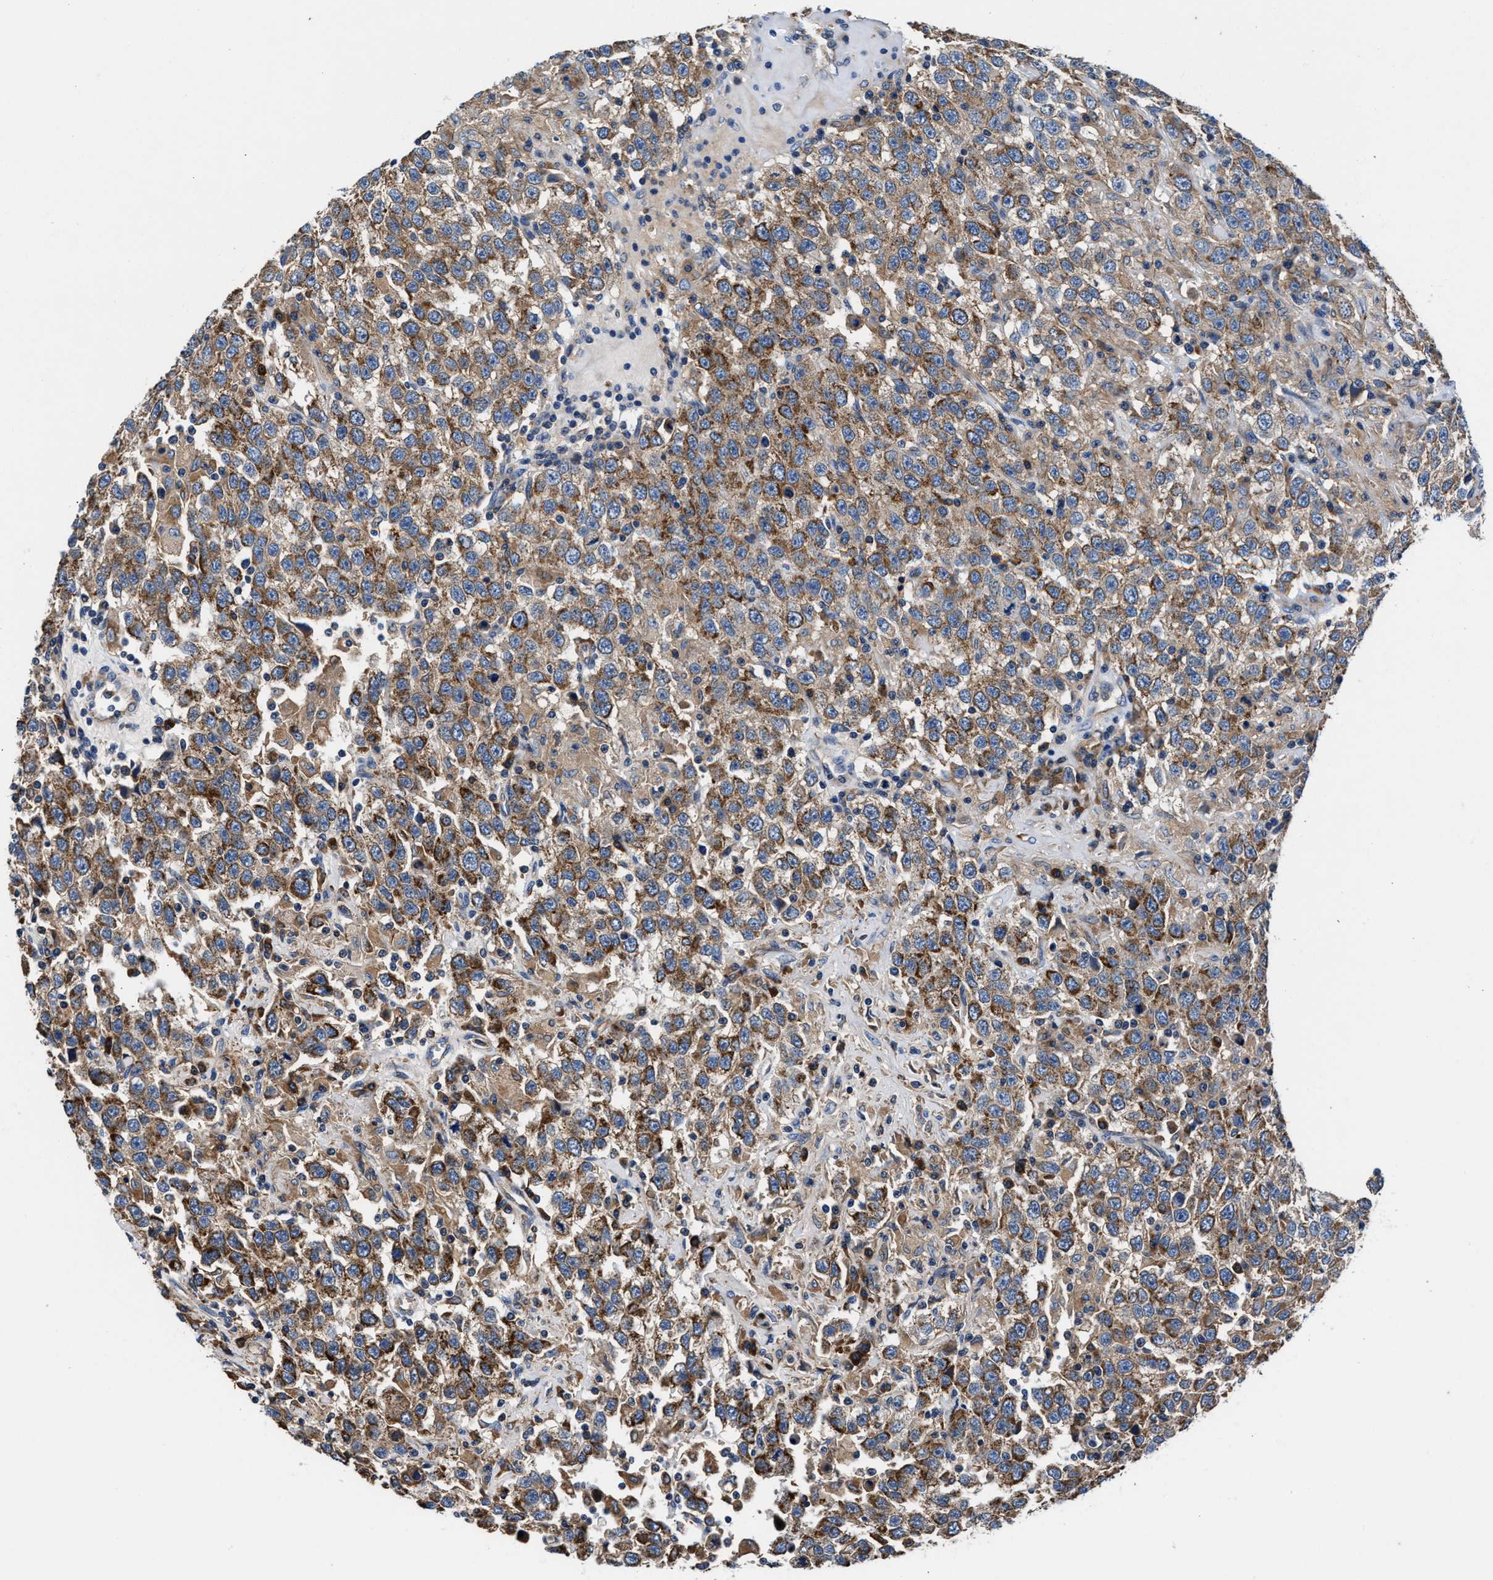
{"staining": {"intensity": "moderate", "quantity": ">75%", "location": "cytoplasmic/membranous"}, "tissue": "testis cancer", "cell_type": "Tumor cells", "image_type": "cancer", "snomed": [{"axis": "morphology", "description": "Seminoma, NOS"}, {"axis": "topography", "description": "Testis"}], "caption": "Moderate cytoplasmic/membranous staining for a protein is identified in approximately >75% of tumor cells of testis cancer (seminoma) using immunohistochemistry.", "gene": "PPP1R9B", "patient": {"sex": "male", "age": 41}}